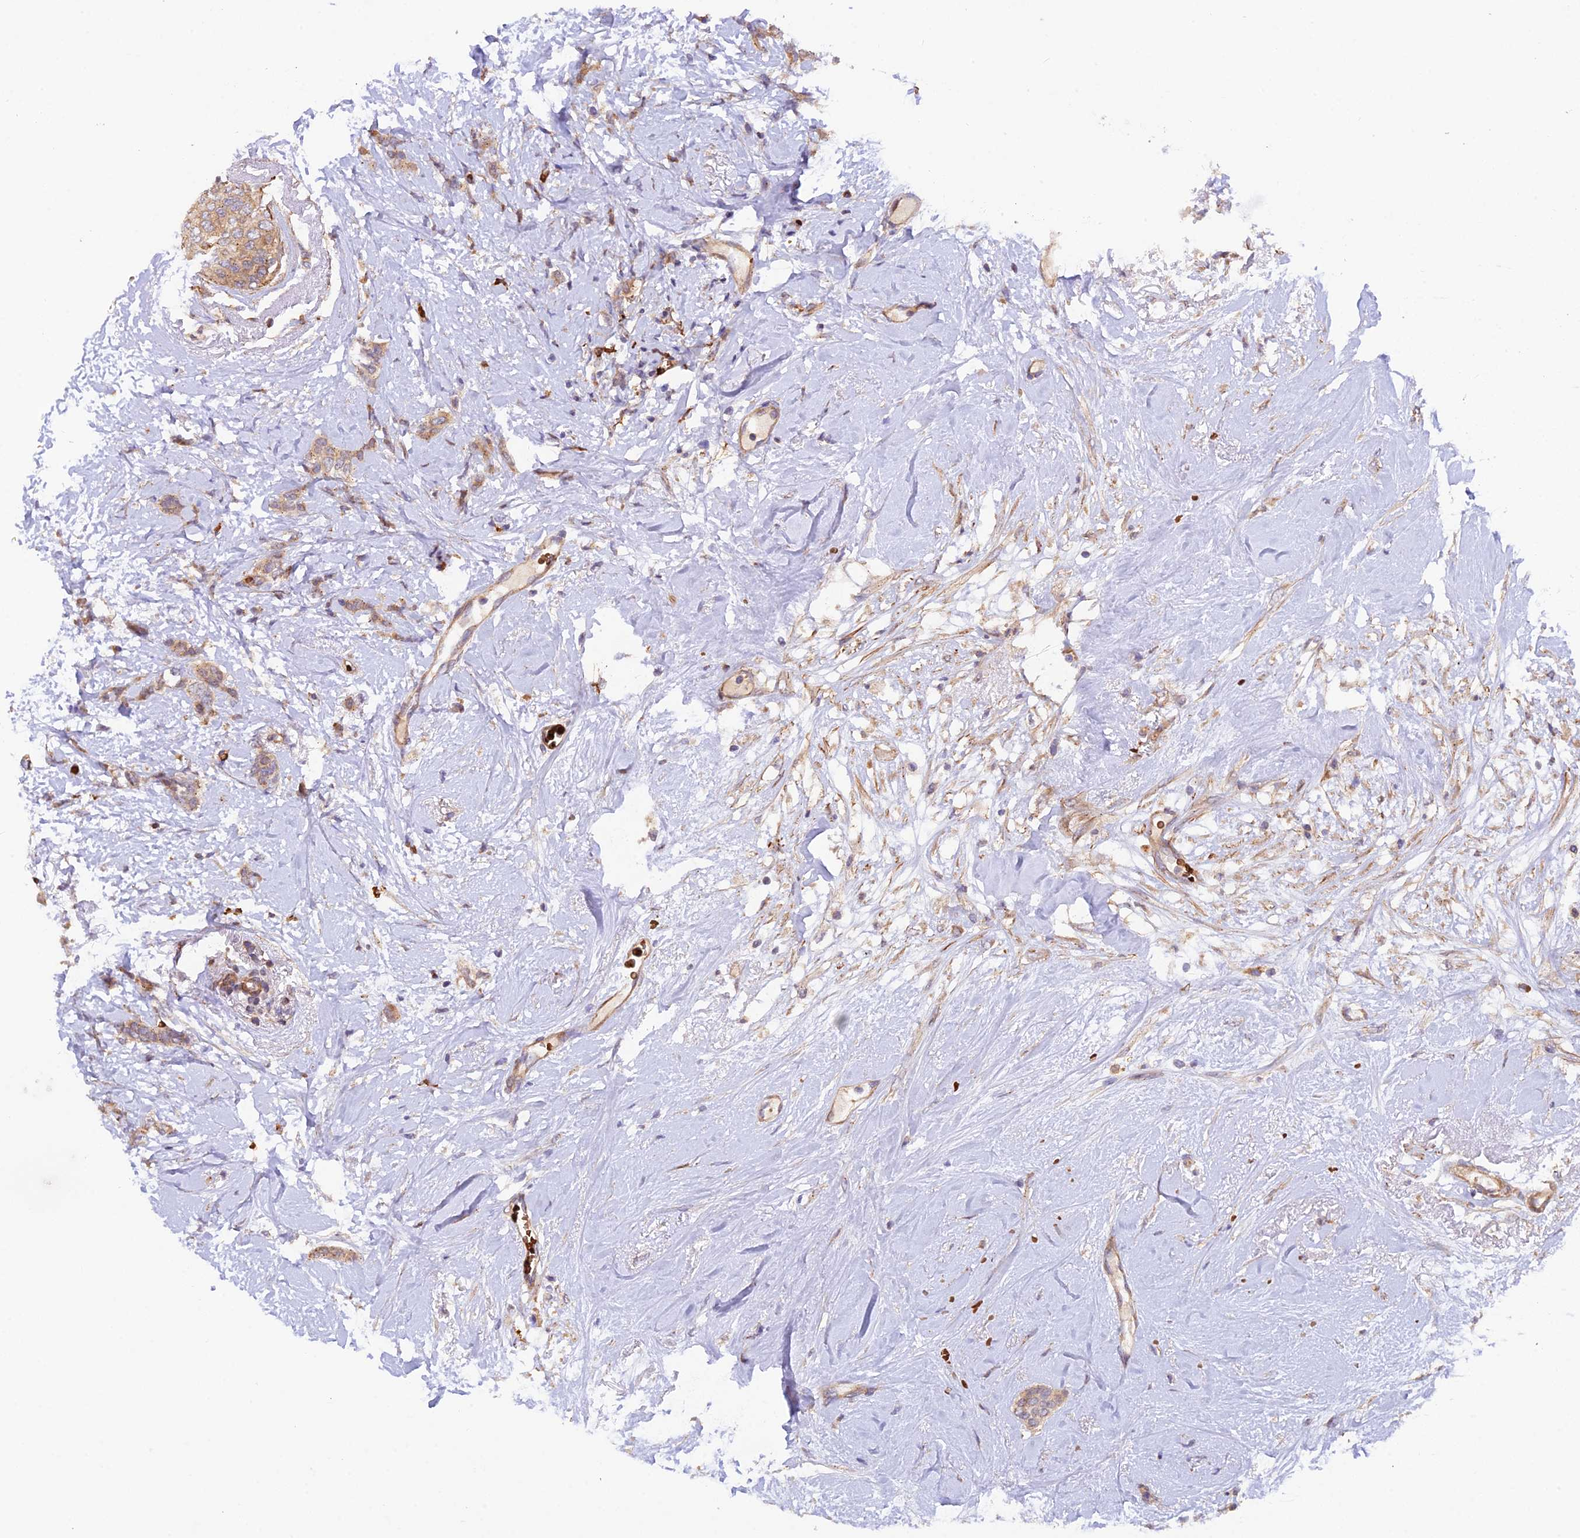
{"staining": {"intensity": "weak", "quantity": ">75%", "location": "cytoplasmic/membranous"}, "tissue": "breast cancer", "cell_type": "Tumor cells", "image_type": "cancer", "snomed": [{"axis": "morphology", "description": "Duct carcinoma"}, {"axis": "topography", "description": "Breast"}], "caption": "There is low levels of weak cytoplasmic/membranous expression in tumor cells of breast infiltrating ductal carcinoma, as demonstrated by immunohistochemical staining (brown color).", "gene": "WDFY4", "patient": {"sex": "female", "age": 72}}